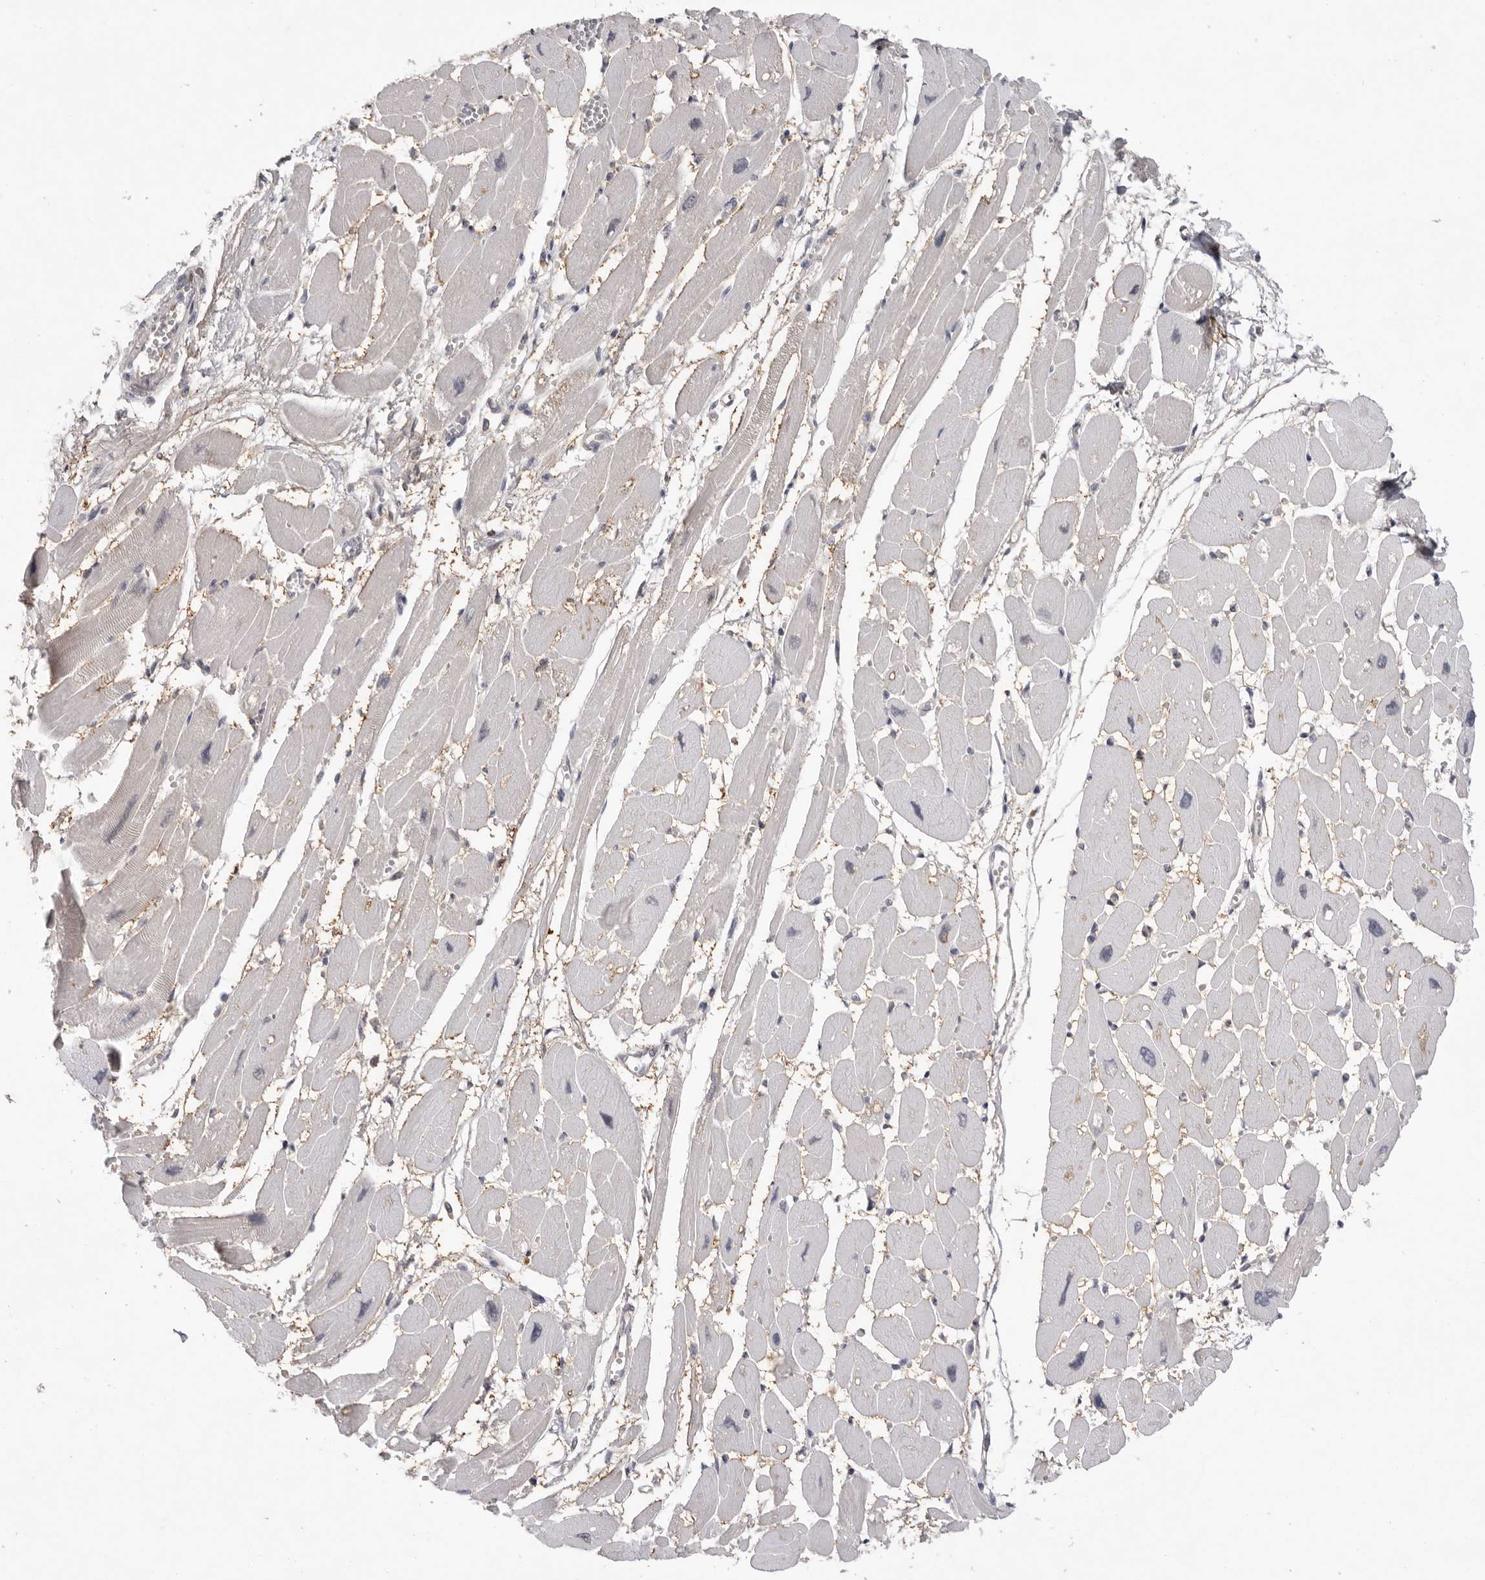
{"staining": {"intensity": "negative", "quantity": "none", "location": "none"}, "tissue": "heart muscle", "cell_type": "Cardiomyocytes", "image_type": "normal", "snomed": [{"axis": "morphology", "description": "Normal tissue, NOS"}, {"axis": "topography", "description": "Heart"}], "caption": "An IHC histopathology image of unremarkable heart muscle is shown. There is no staining in cardiomyocytes of heart muscle.", "gene": "TADA1", "patient": {"sex": "female", "age": 54}}